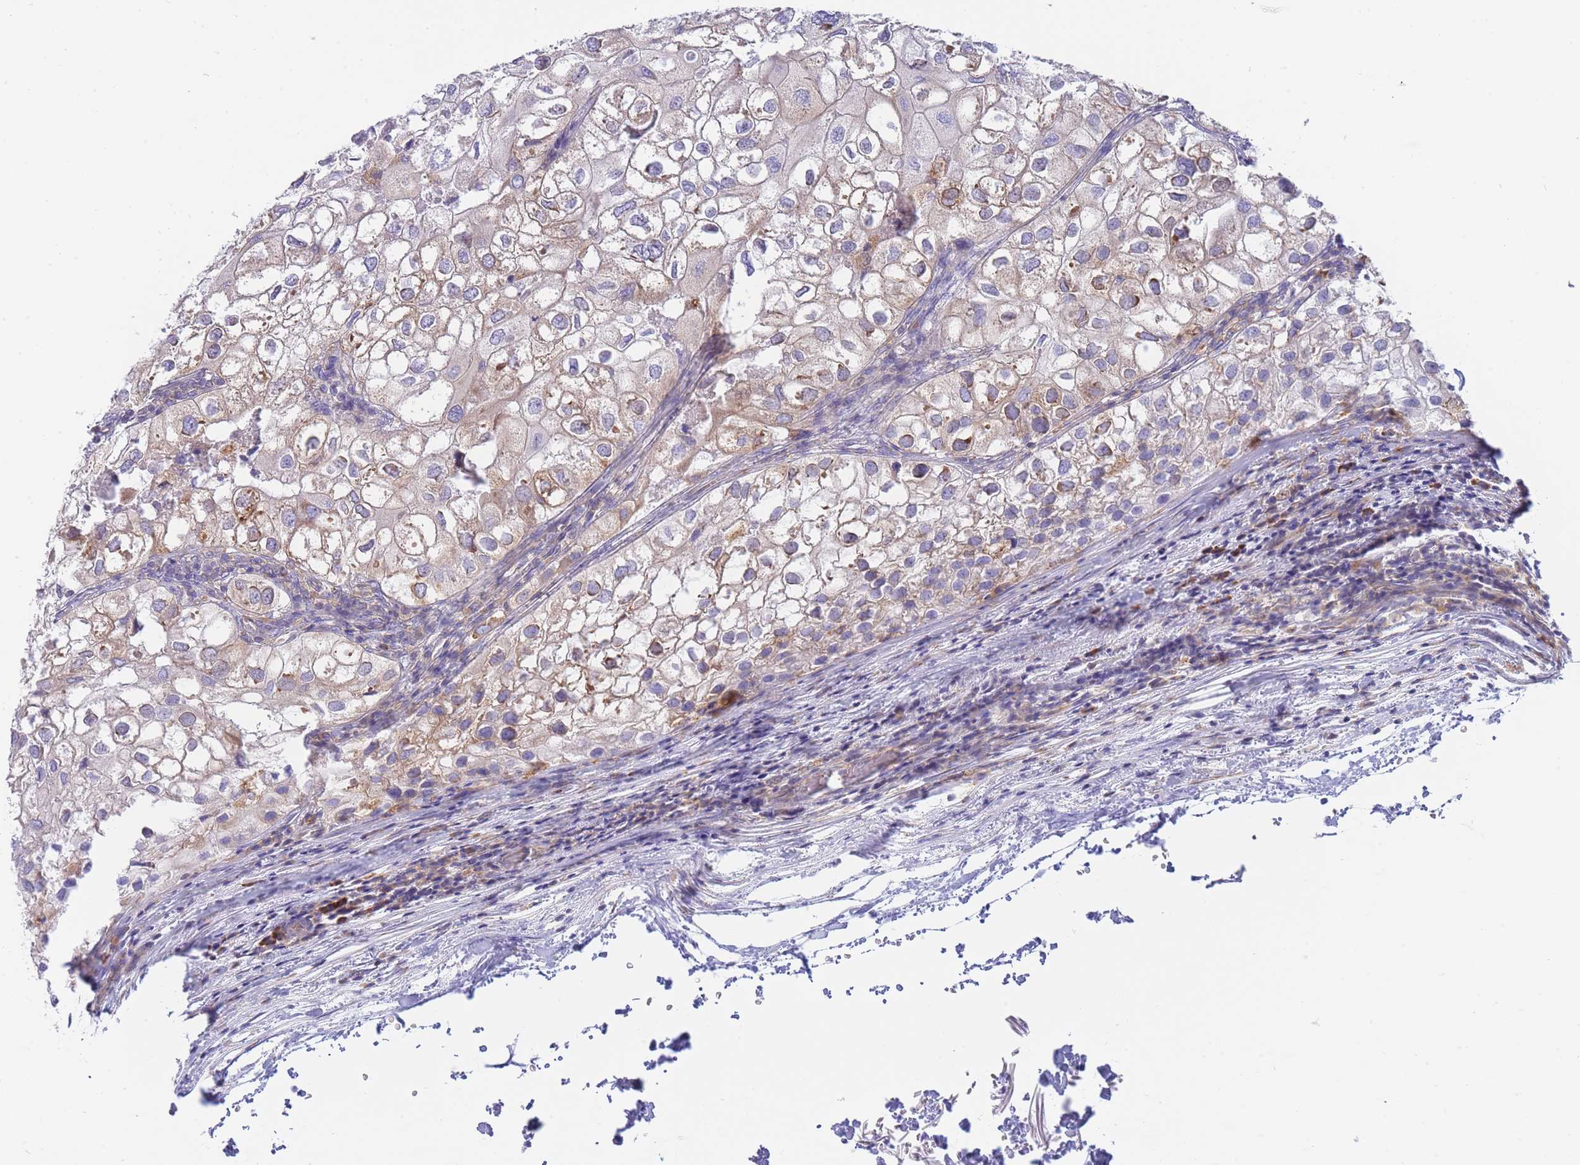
{"staining": {"intensity": "weak", "quantity": "<25%", "location": "cytoplasmic/membranous"}, "tissue": "urothelial cancer", "cell_type": "Tumor cells", "image_type": "cancer", "snomed": [{"axis": "morphology", "description": "Urothelial carcinoma, High grade"}, {"axis": "topography", "description": "Urinary bladder"}], "caption": "Protein analysis of high-grade urothelial carcinoma reveals no significant positivity in tumor cells.", "gene": "SH2B2", "patient": {"sex": "male", "age": 64}}